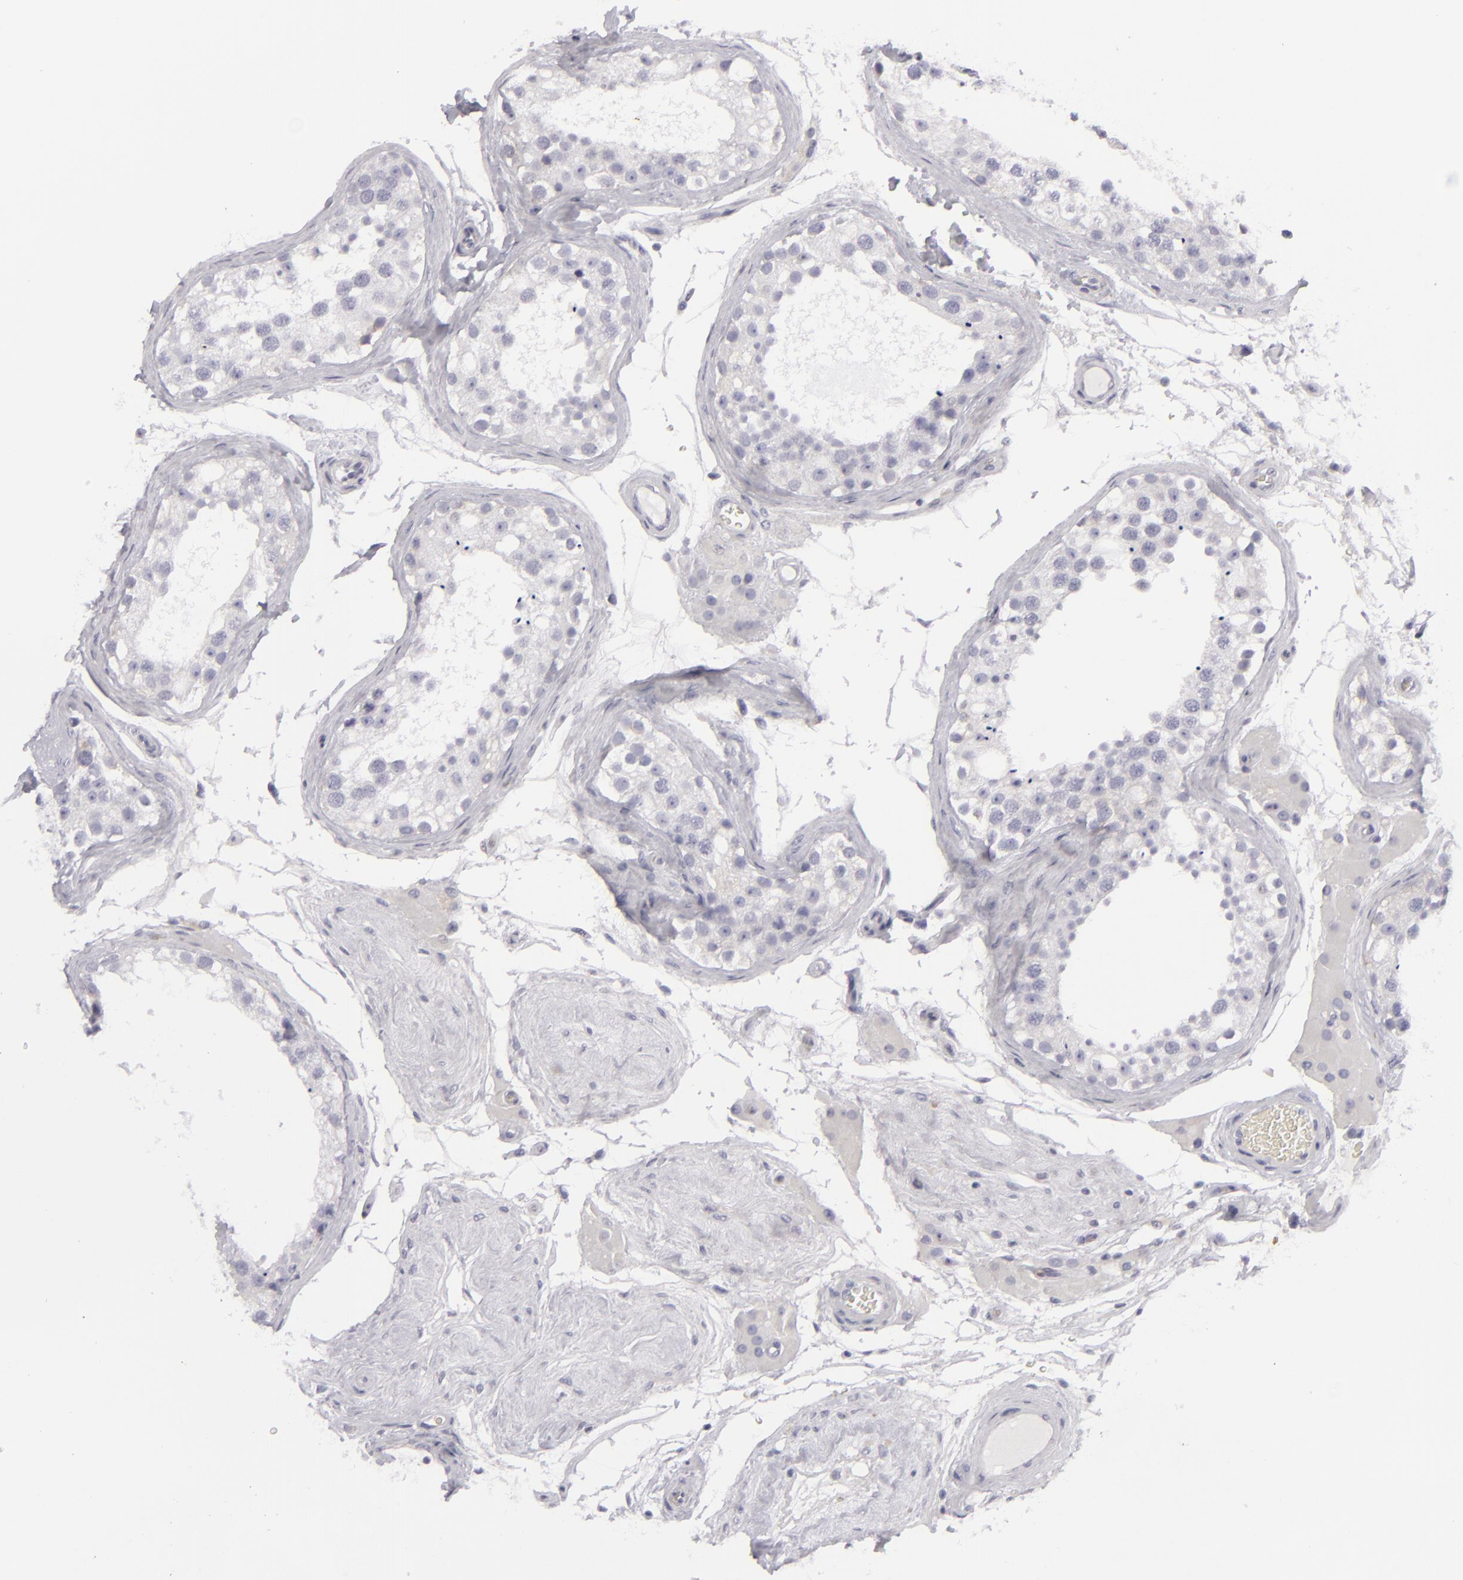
{"staining": {"intensity": "negative", "quantity": "none", "location": "none"}, "tissue": "testis", "cell_type": "Cells in seminiferous ducts", "image_type": "normal", "snomed": [{"axis": "morphology", "description": "Normal tissue, NOS"}, {"axis": "topography", "description": "Testis"}], "caption": "The immunohistochemistry (IHC) image has no significant expression in cells in seminiferous ducts of testis.", "gene": "JUP", "patient": {"sex": "male", "age": 68}}